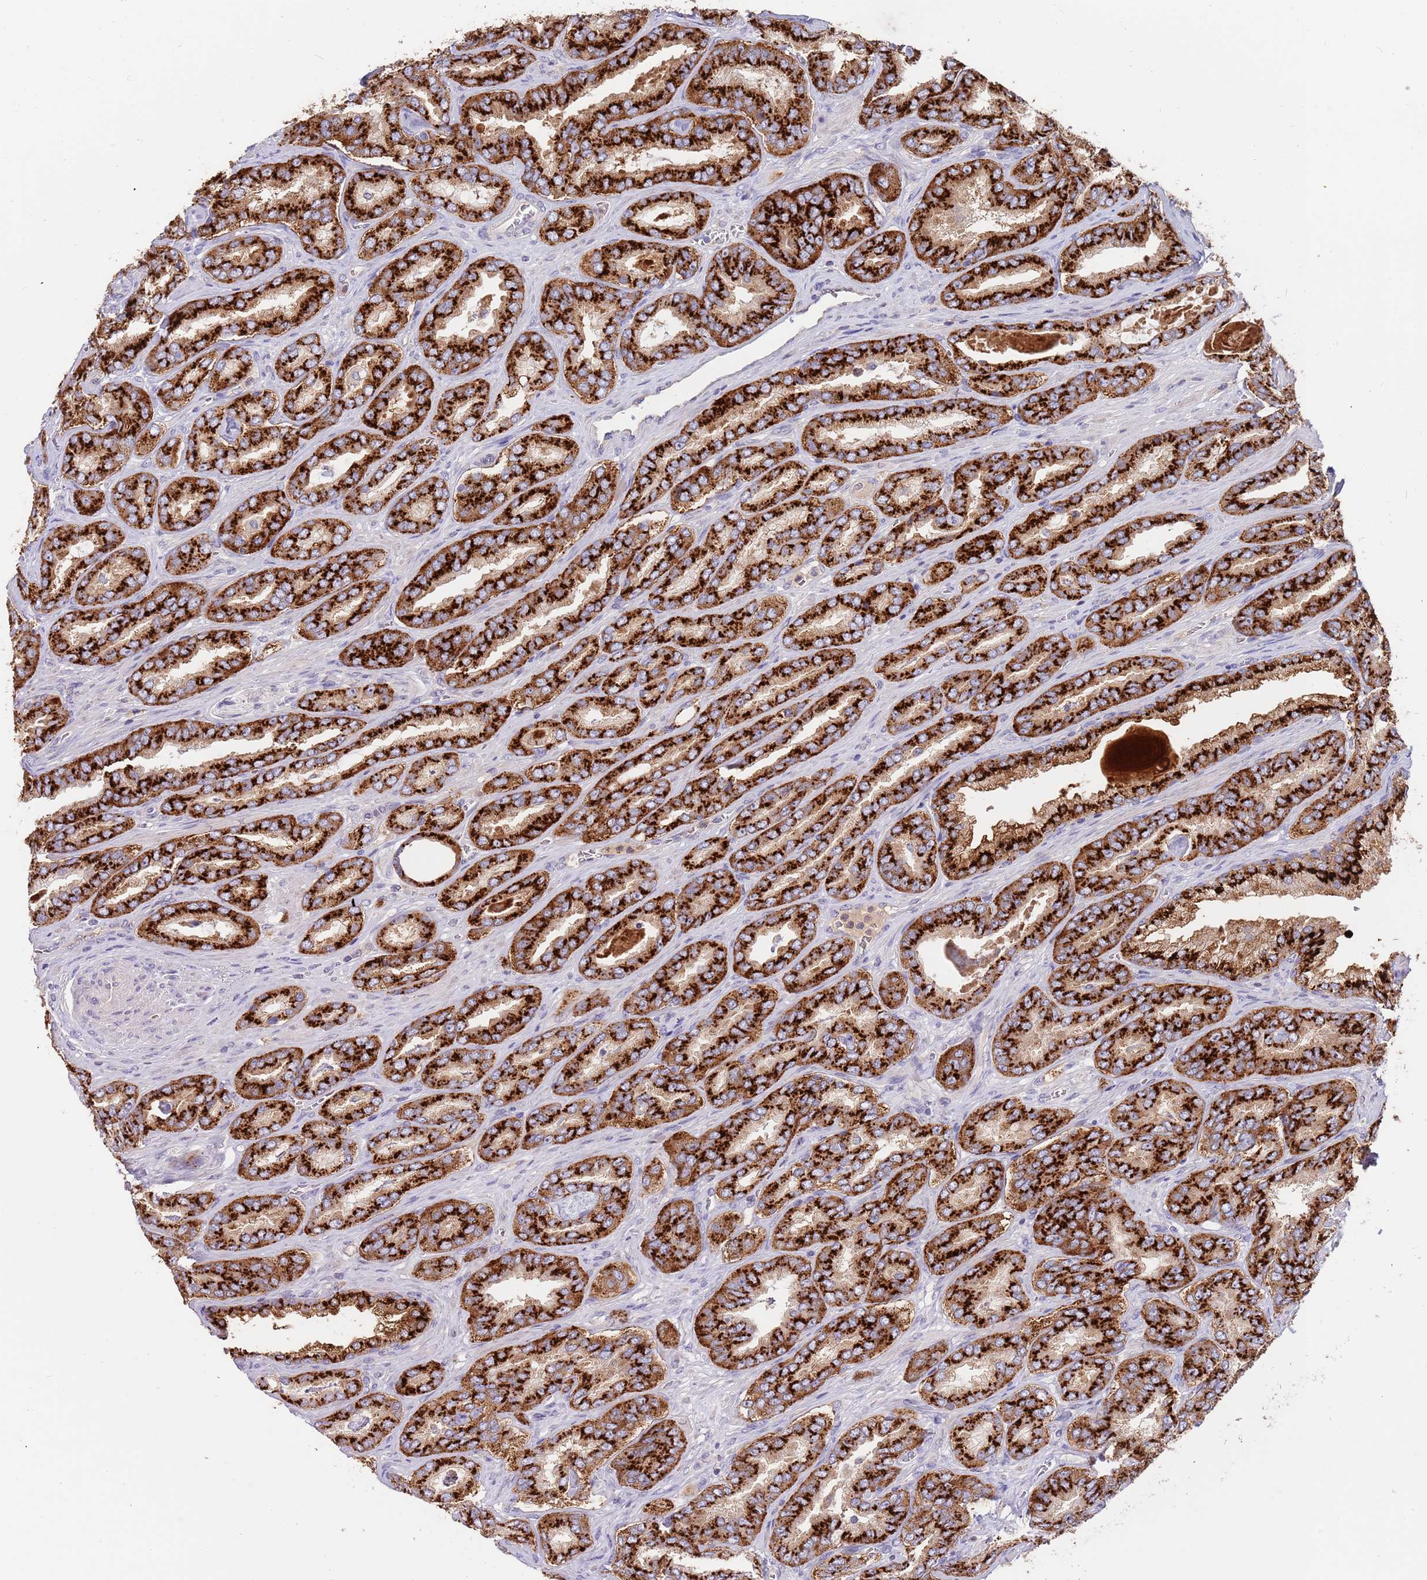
{"staining": {"intensity": "strong", "quantity": ">75%", "location": "cytoplasmic/membranous"}, "tissue": "prostate cancer", "cell_type": "Tumor cells", "image_type": "cancer", "snomed": [{"axis": "morphology", "description": "Adenocarcinoma, High grade"}, {"axis": "topography", "description": "Prostate"}], "caption": "Brown immunohistochemical staining in human prostate cancer shows strong cytoplasmic/membranous positivity in about >75% of tumor cells. The staining was performed using DAB to visualize the protein expression in brown, while the nuclei were stained in blue with hematoxylin (Magnification: 20x).", "gene": "BORCS5", "patient": {"sex": "male", "age": 72}}